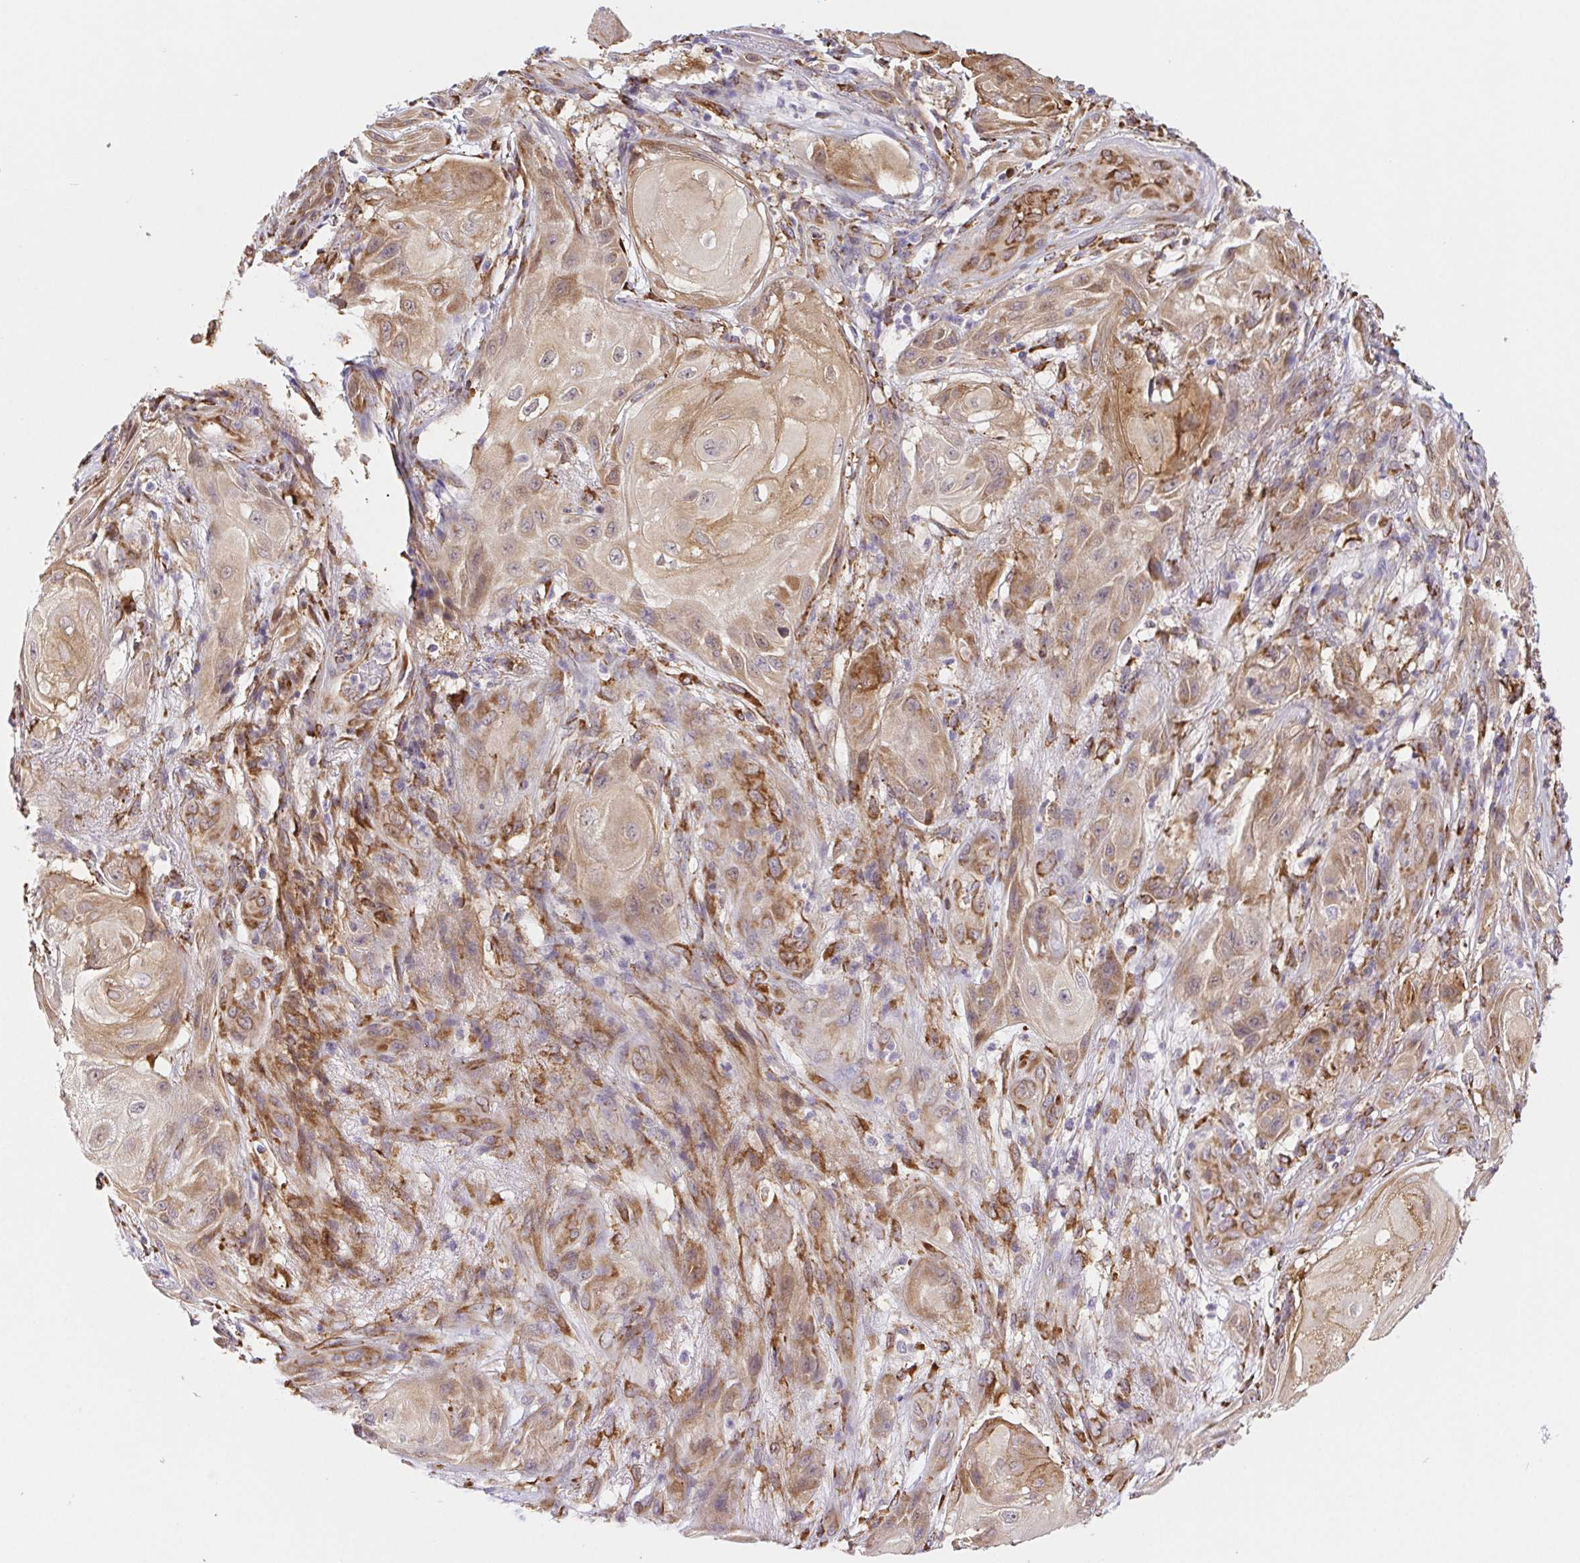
{"staining": {"intensity": "moderate", "quantity": "<25%", "location": "cytoplasmic/membranous"}, "tissue": "skin cancer", "cell_type": "Tumor cells", "image_type": "cancer", "snomed": [{"axis": "morphology", "description": "Squamous cell carcinoma, NOS"}, {"axis": "topography", "description": "Skin"}], "caption": "This is a histology image of immunohistochemistry staining of skin cancer (squamous cell carcinoma), which shows moderate staining in the cytoplasmic/membranous of tumor cells.", "gene": "LYPD5", "patient": {"sex": "male", "age": 62}}